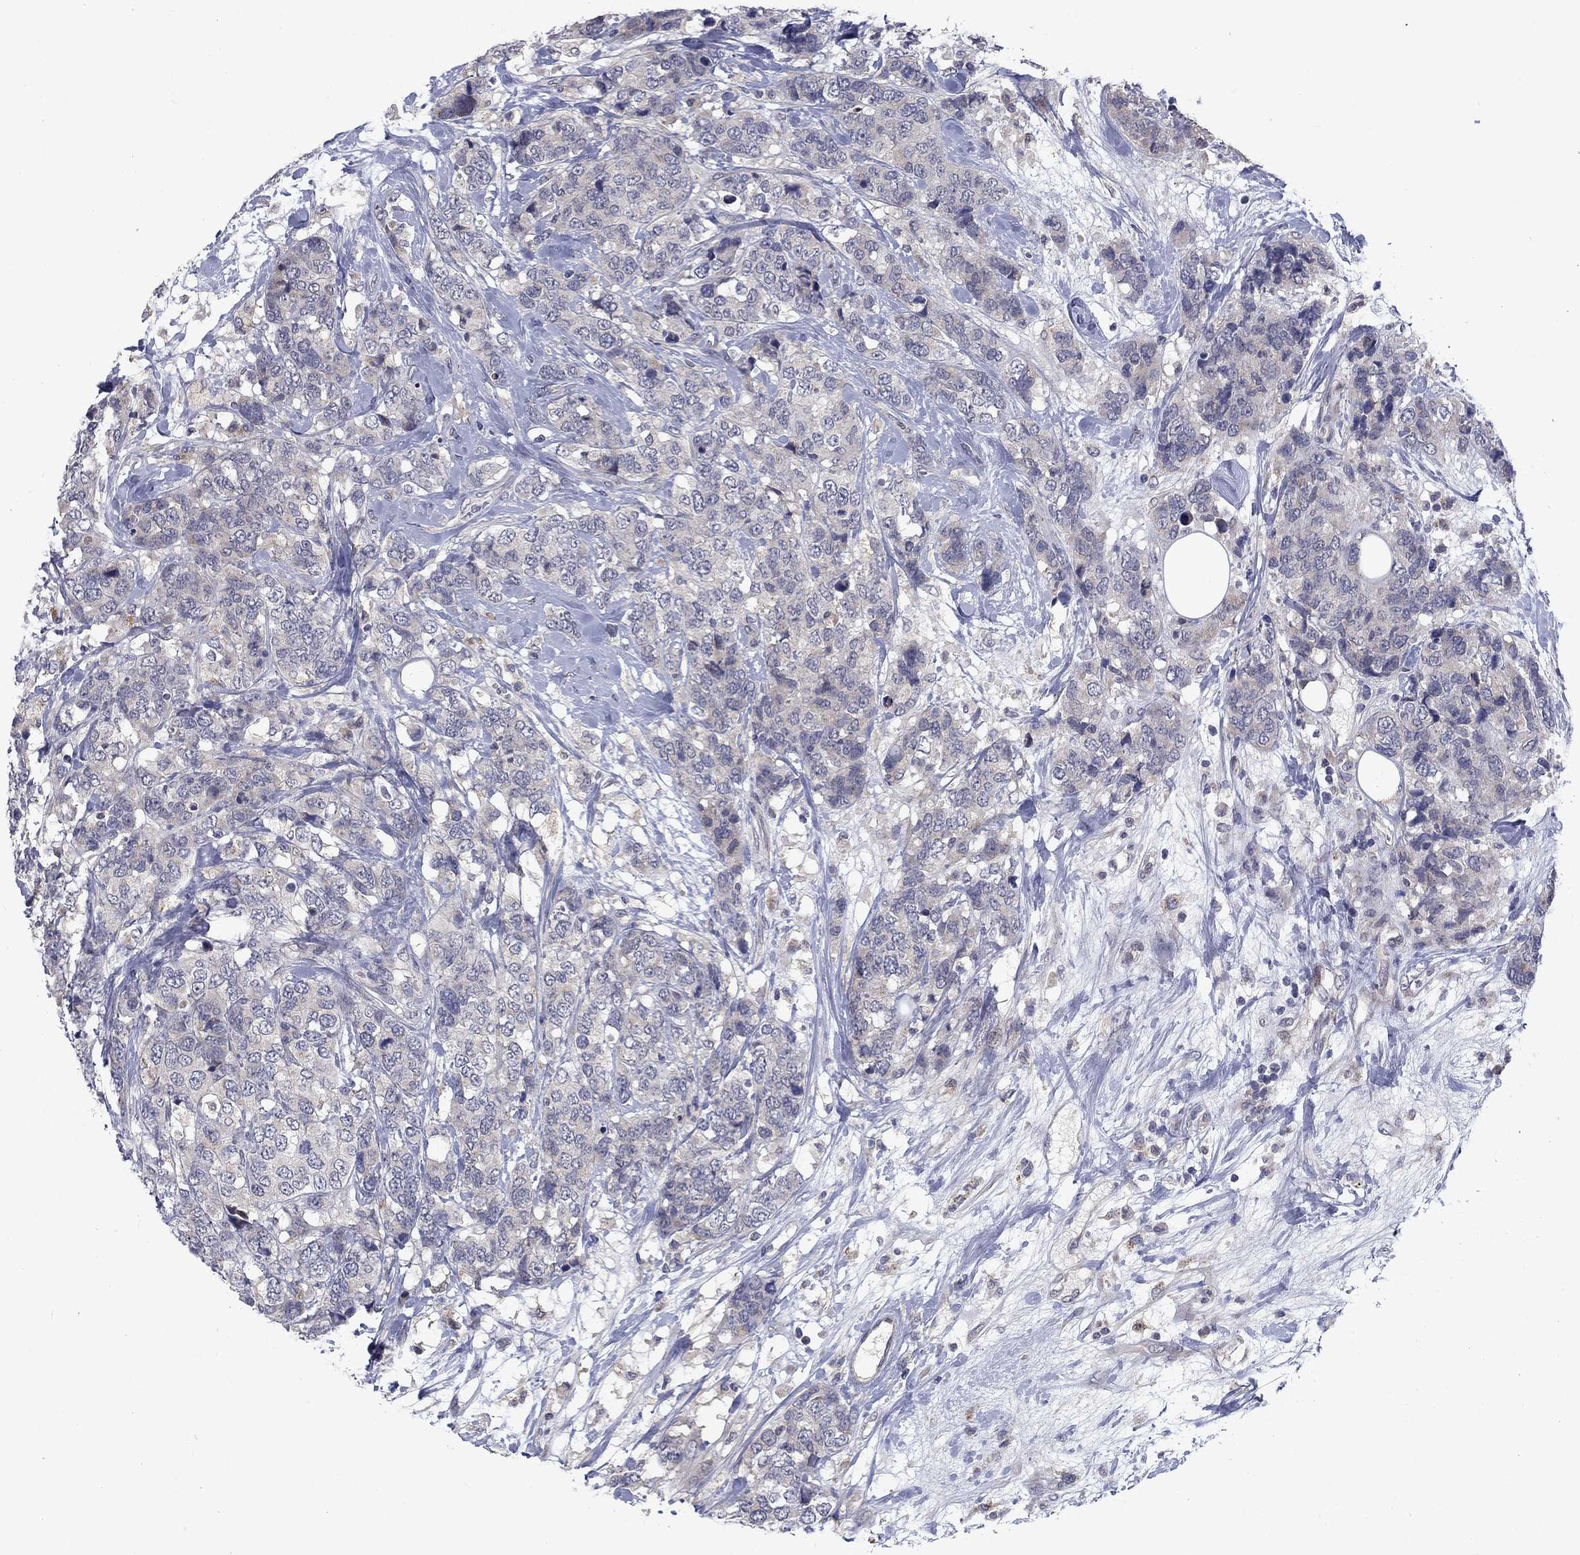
{"staining": {"intensity": "negative", "quantity": "none", "location": "none"}, "tissue": "breast cancer", "cell_type": "Tumor cells", "image_type": "cancer", "snomed": [{"axis": "morphology", "description": "Lobular carcinoma"}, {"axis": "topography", "description": "Breast"}], "caption": "Immunohistochemical staining of human breast cancer (lobular carcinoma) reveals no significant staining in tumor cells.", "gene": "FAM3B", "patient": {"sex": "female", "age": 59}}